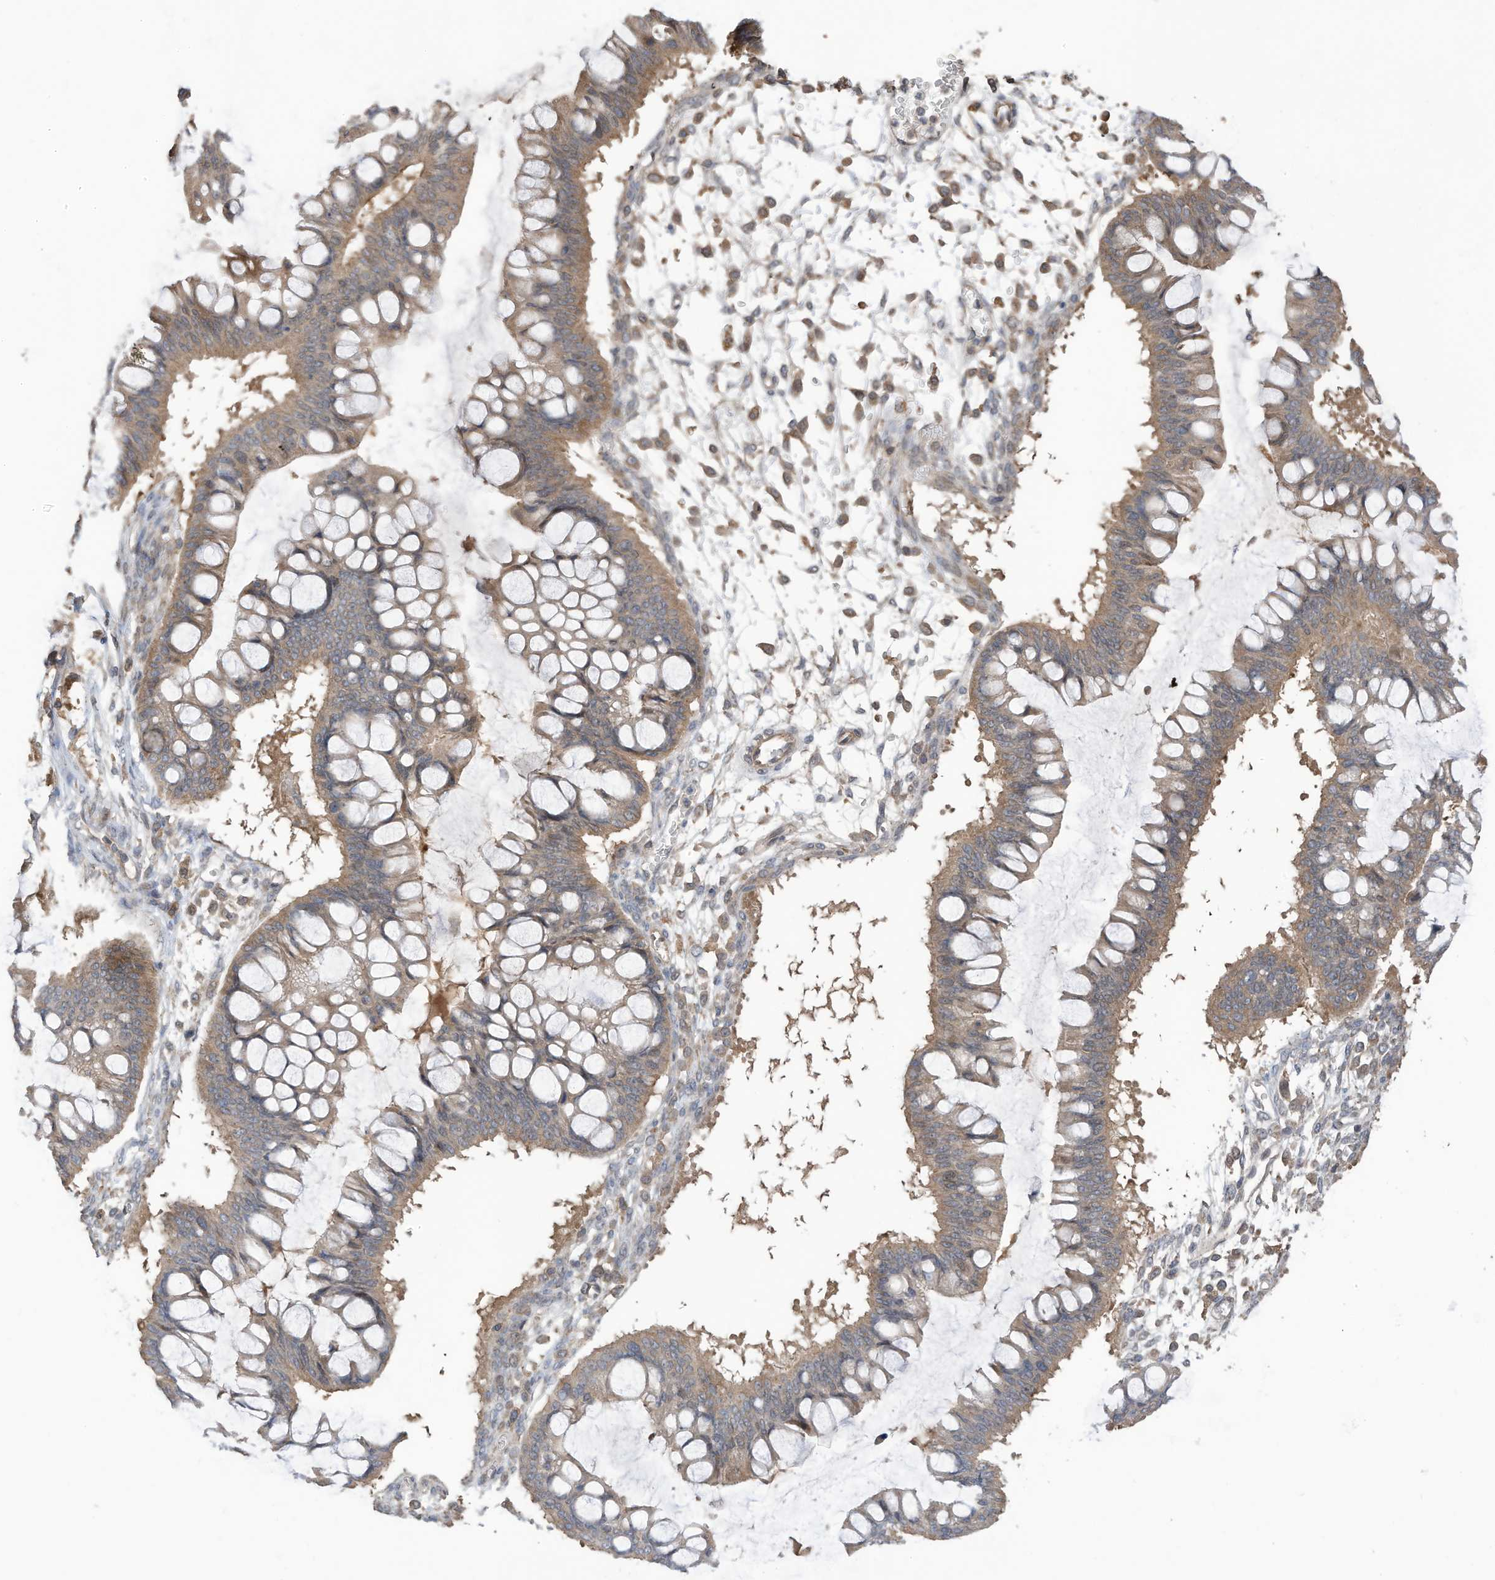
{"staining": {"intensity": "moderate", "quantity": ">75%", "location": "cytoplasmic/membranous"}, "tissue": "ovarian cancer", "cell_type": "Tumor cells", "image_type": "cancer", "snomed": [{"axis": "morphology", "description": "Cystadenocarcinoma, mucinous, NOS"}, {"axis": "topography", "description": "Ovary"}], "caption": "Immunohistochemical staining of ovarian cancer (mucinous cystadenocarcinoma) shows medium levels of moderate cytoplasmic/membranous positivity in about >75% of tumor cells. (DAB (3,3'-diaminobenzidine) IHC, brown staining for protein, blue staining for nuclei).", "gene": "REC8", "patient": {"sex": "female", "age": 73}}